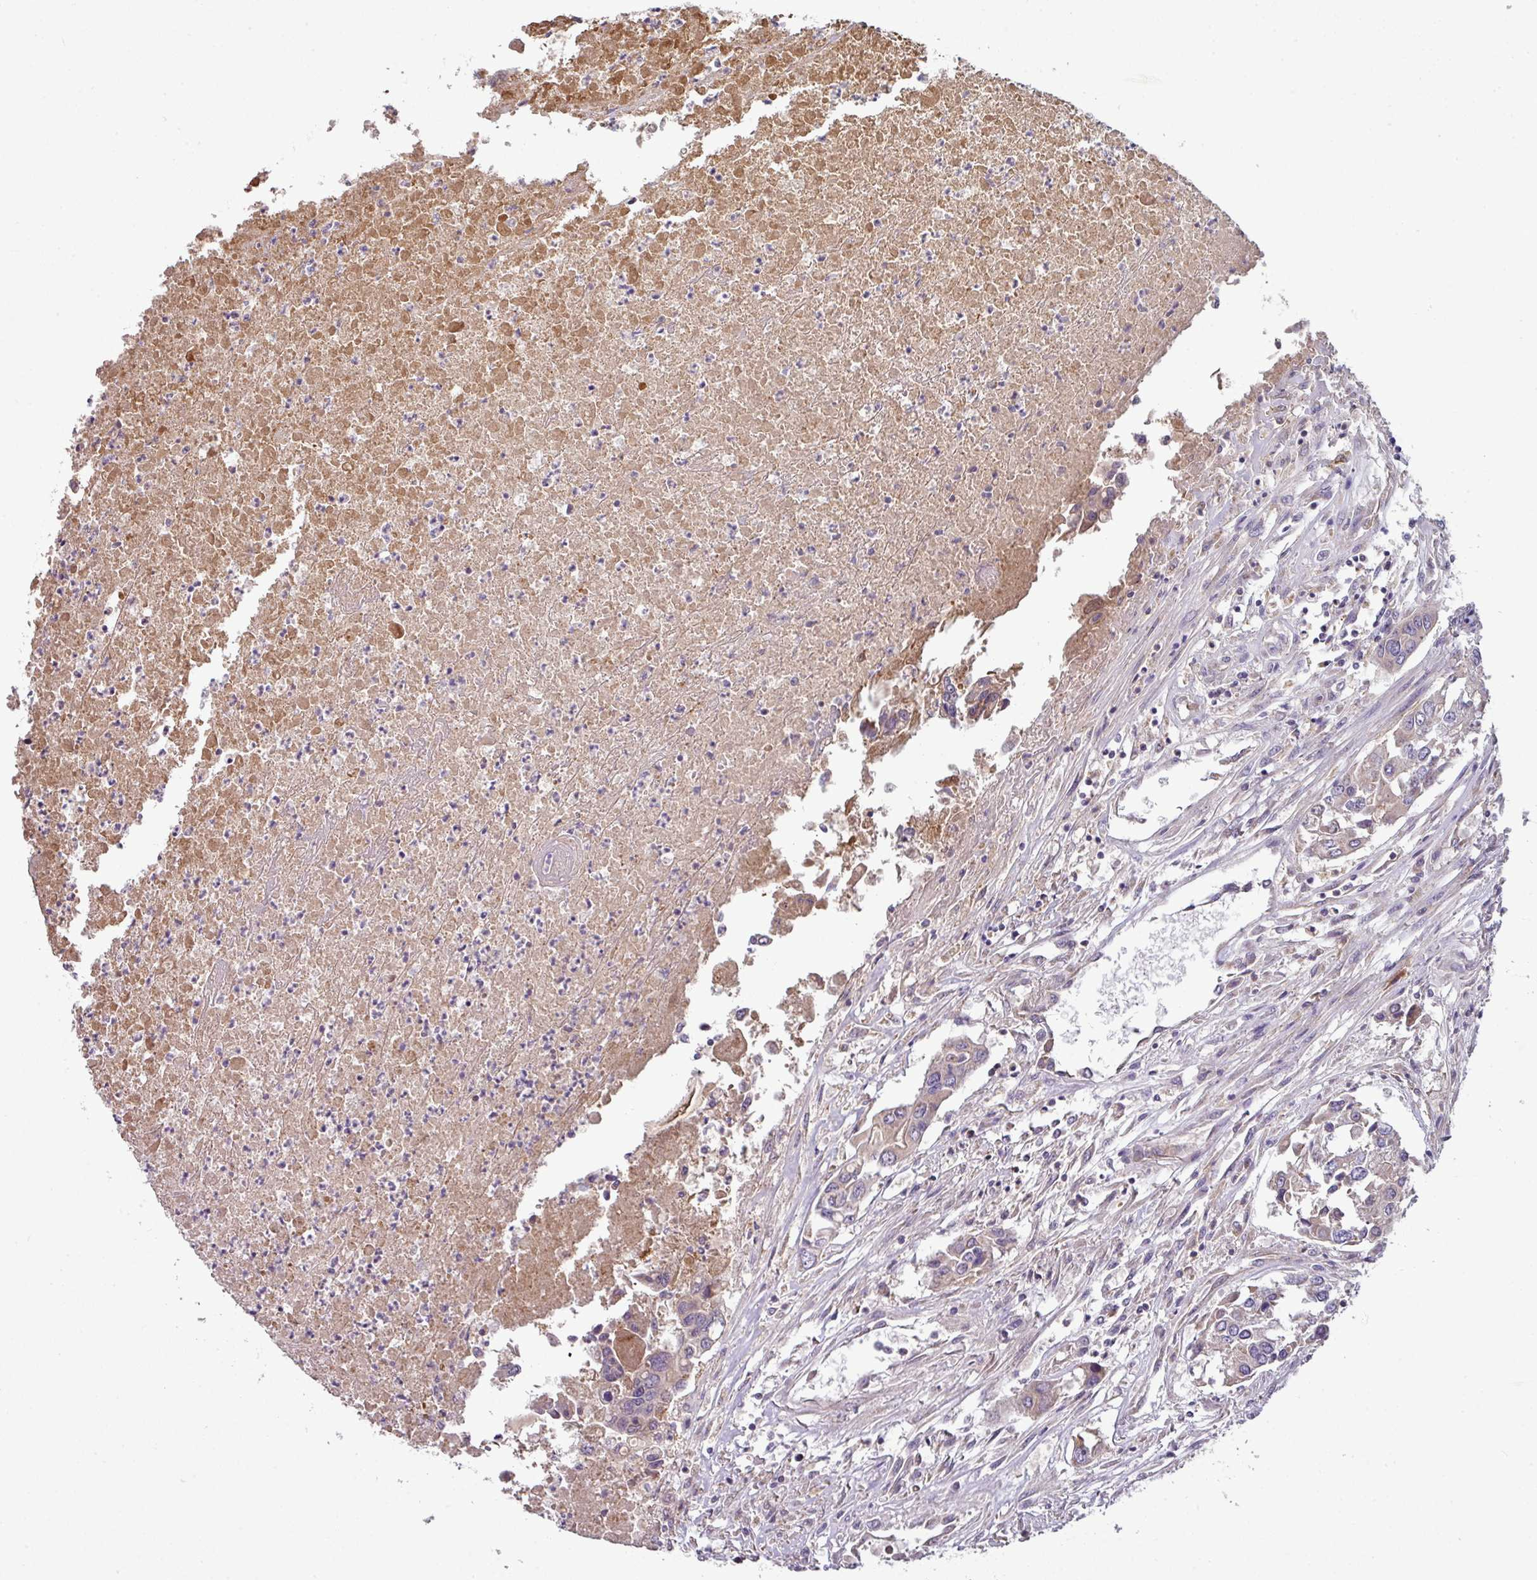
{"staining": {"intensity": "moderate", "quantity": "<25%", "location": "cytoplasmic/membranous"}, "tissue": "colorectal cancer", "cell_type": "Tumor cells", "image_type": "cancer", "snomed": [{"axis": "morphology", "description": "Adenocarcinoma, NOS"}, {"axis": "topography", "description": "Colon"}], "caption": "A high-resolution image shows immunohistochemistry (IHC) staining of colorectal cancer (adenocarcinoma), which shows moderate cytoplasmic/membranous positivity in about <25% of tumor cells.", "gene": "LRRC9", "patient": {"sex": "male", "age": 77}}